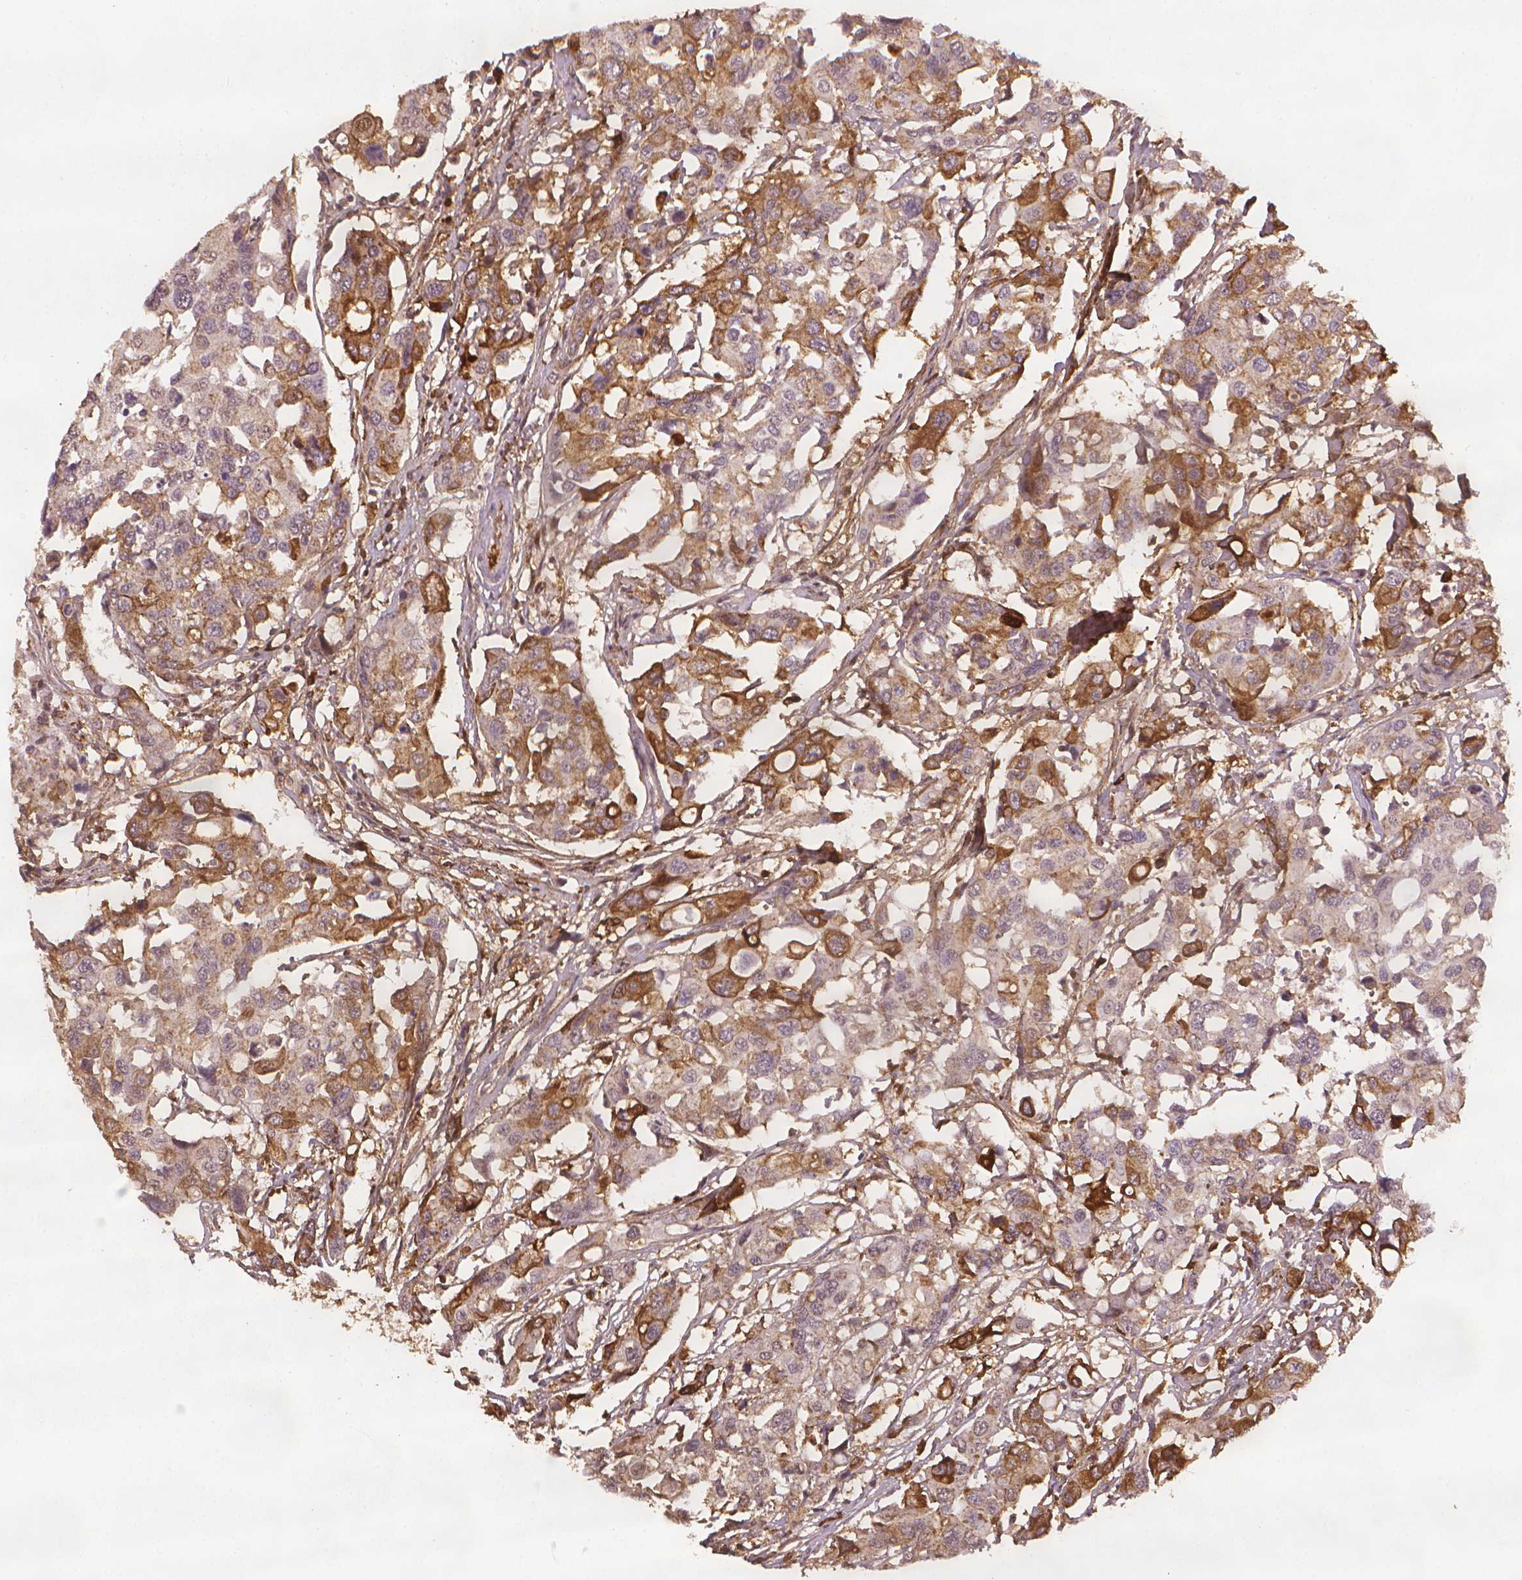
{"staining": {"intensity": "moderate", "quantity": "25%-75%", "location": "cytoplasmic/membranous"}, "tissue": "colorectal cancer", "cell_type": "Tumor cells", "image_type": "cancer", "snomed": [{"axis": "morphology", "description": "Adenocarcinoma, NOS"}, {"axis": "topography", "description": "Colon"}], "caption": "Immunohistochemical staining of human colorectal cancer (adenocarcinoma) shows moderate cytoplasmic/membranous protein positivity in approximately 25%-75% of tumor cells.", "gene": "DCN", "patient": {"sex": "male", "age": 77}}